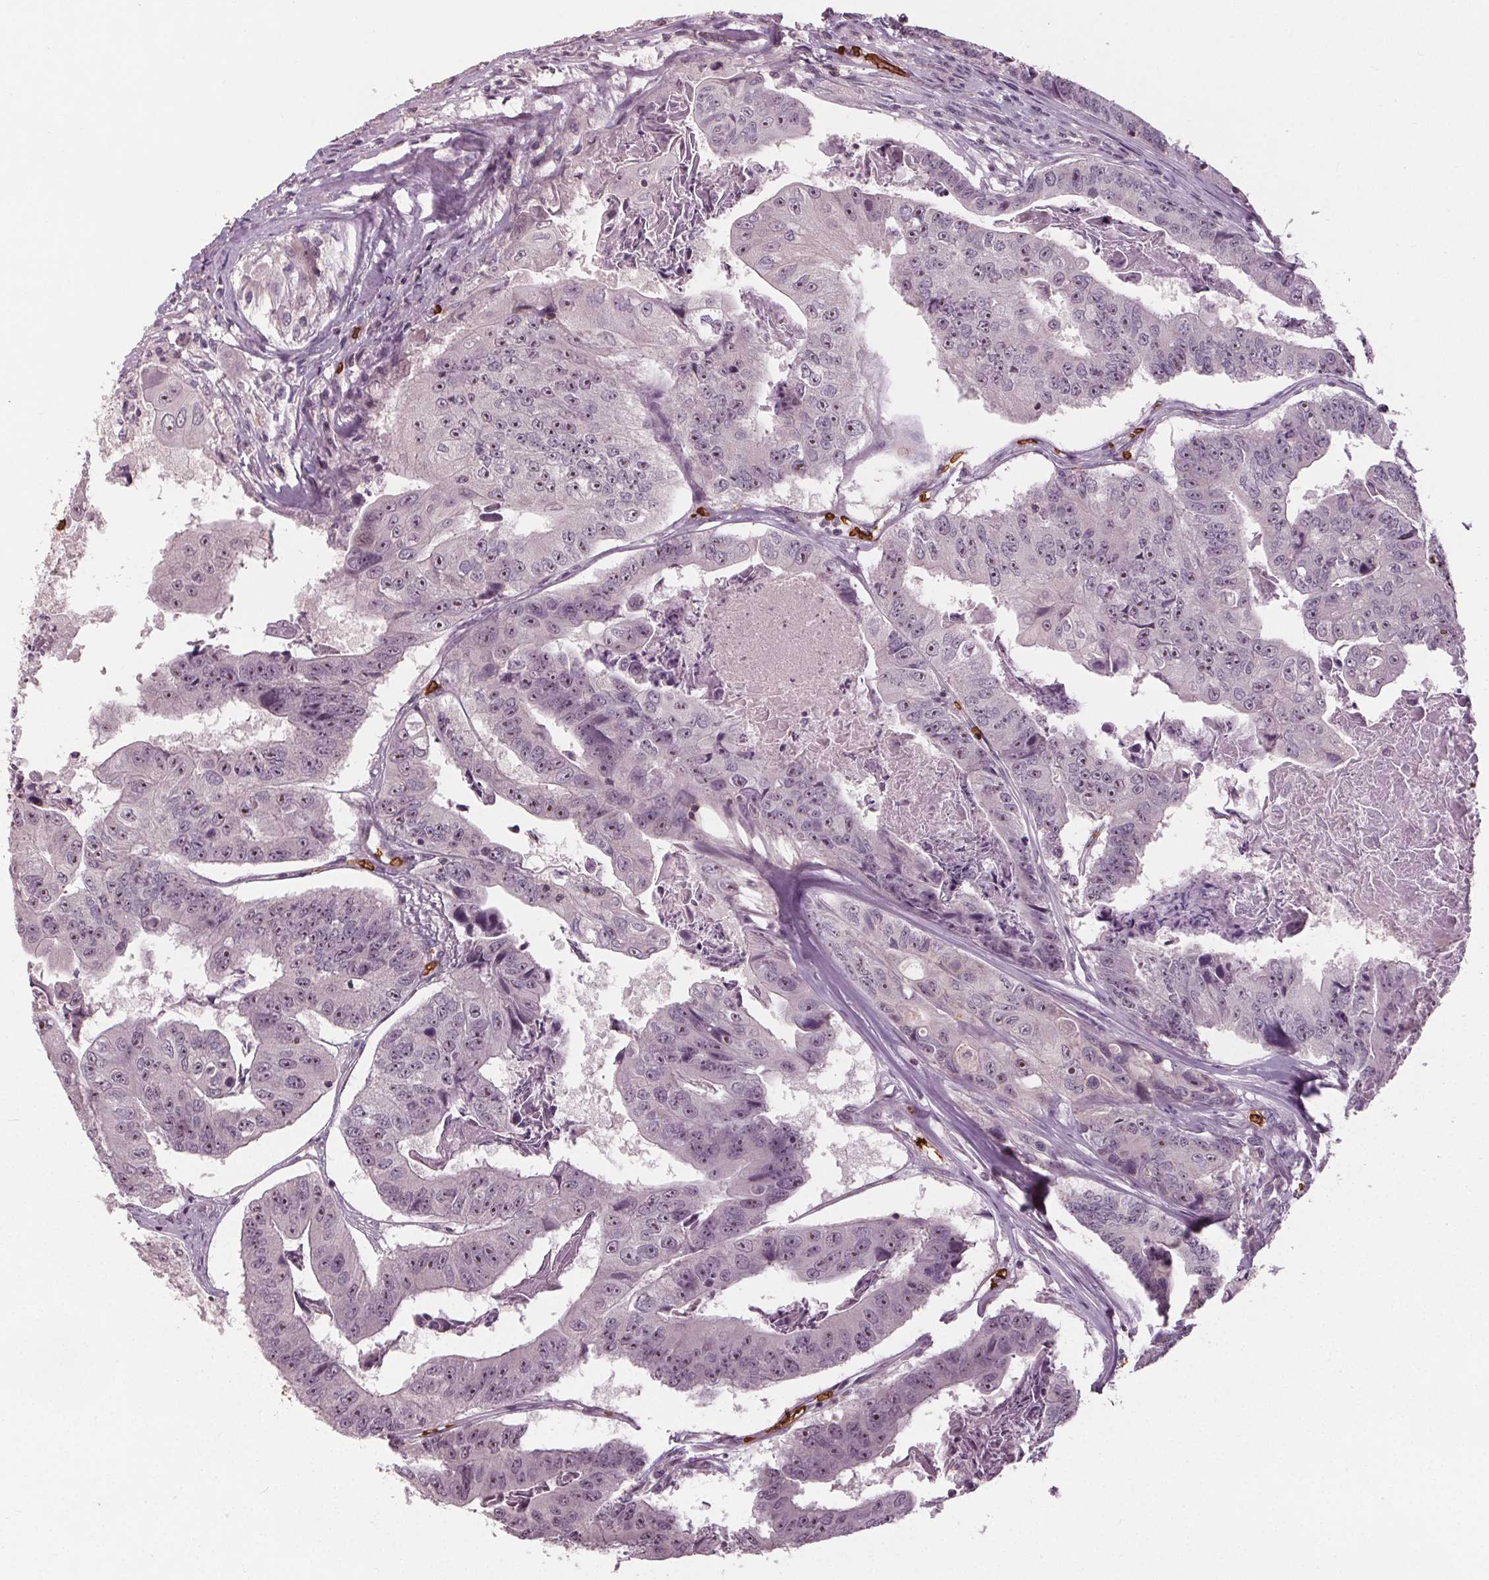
{"staining": {"intensity": "weak", "quantity": "<25%", "location": "nuclear"}, "tissue": "colorectal cancer", "cell_type": "Tumor cells", "image_type": "cancer", "snomed": [{"axis": "morphology", "description": "Adenocarcinoma, NOS"}, {"axis": "topography", "description": "Colon"}], "caption": "IHC of colorectal cancer demonstrates no staining in tumor cells.", "gene": "SLC4A1", "patient": {"sex": "female", "age": 67}}